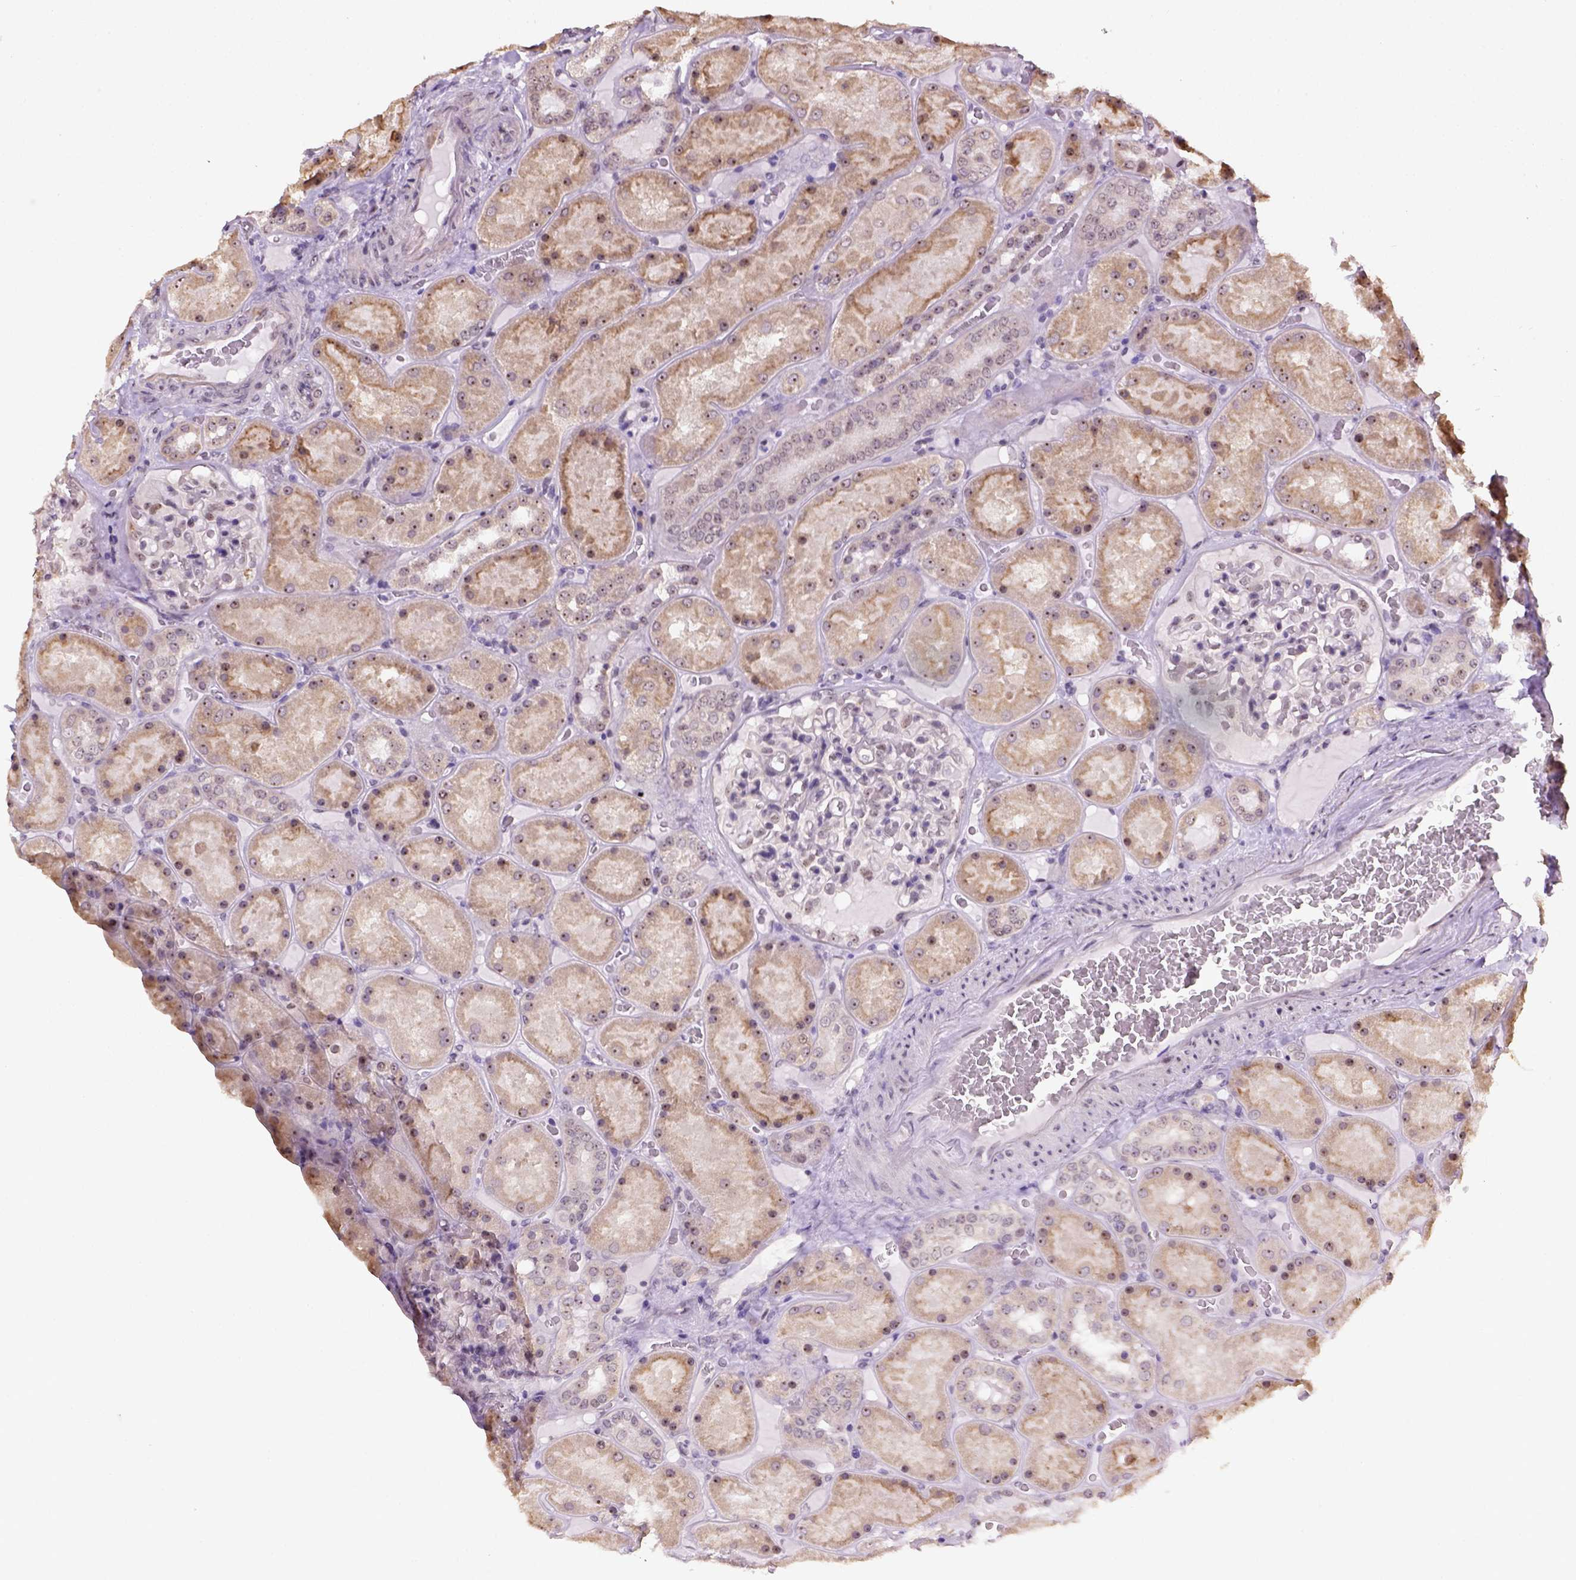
{"staining": {"intensity": "moderate", "quantity": "<25%", "location": "nuclear"}, "tissue": "kidney", "cell_type": "Cells in glomeruli", "image_type": "normal", "snomed": [{"axis": "morphology", "description": "Normal tissue, NOS"}, {"axis": "topography", "description": "Kidney"}], "caption": "The micrograph shows staining of benign kidney, revealing moderate nuclear protein expression (brown color) within cells in glomeruli. The staining is performed using DAB (3,3'-diaminobenzidine) brown chromogen to label protein expression. The nuclei are counter-stained blue using hematoxylin.", "gene": "DDX50", "patient": {"sex": "male", "age": 73}}